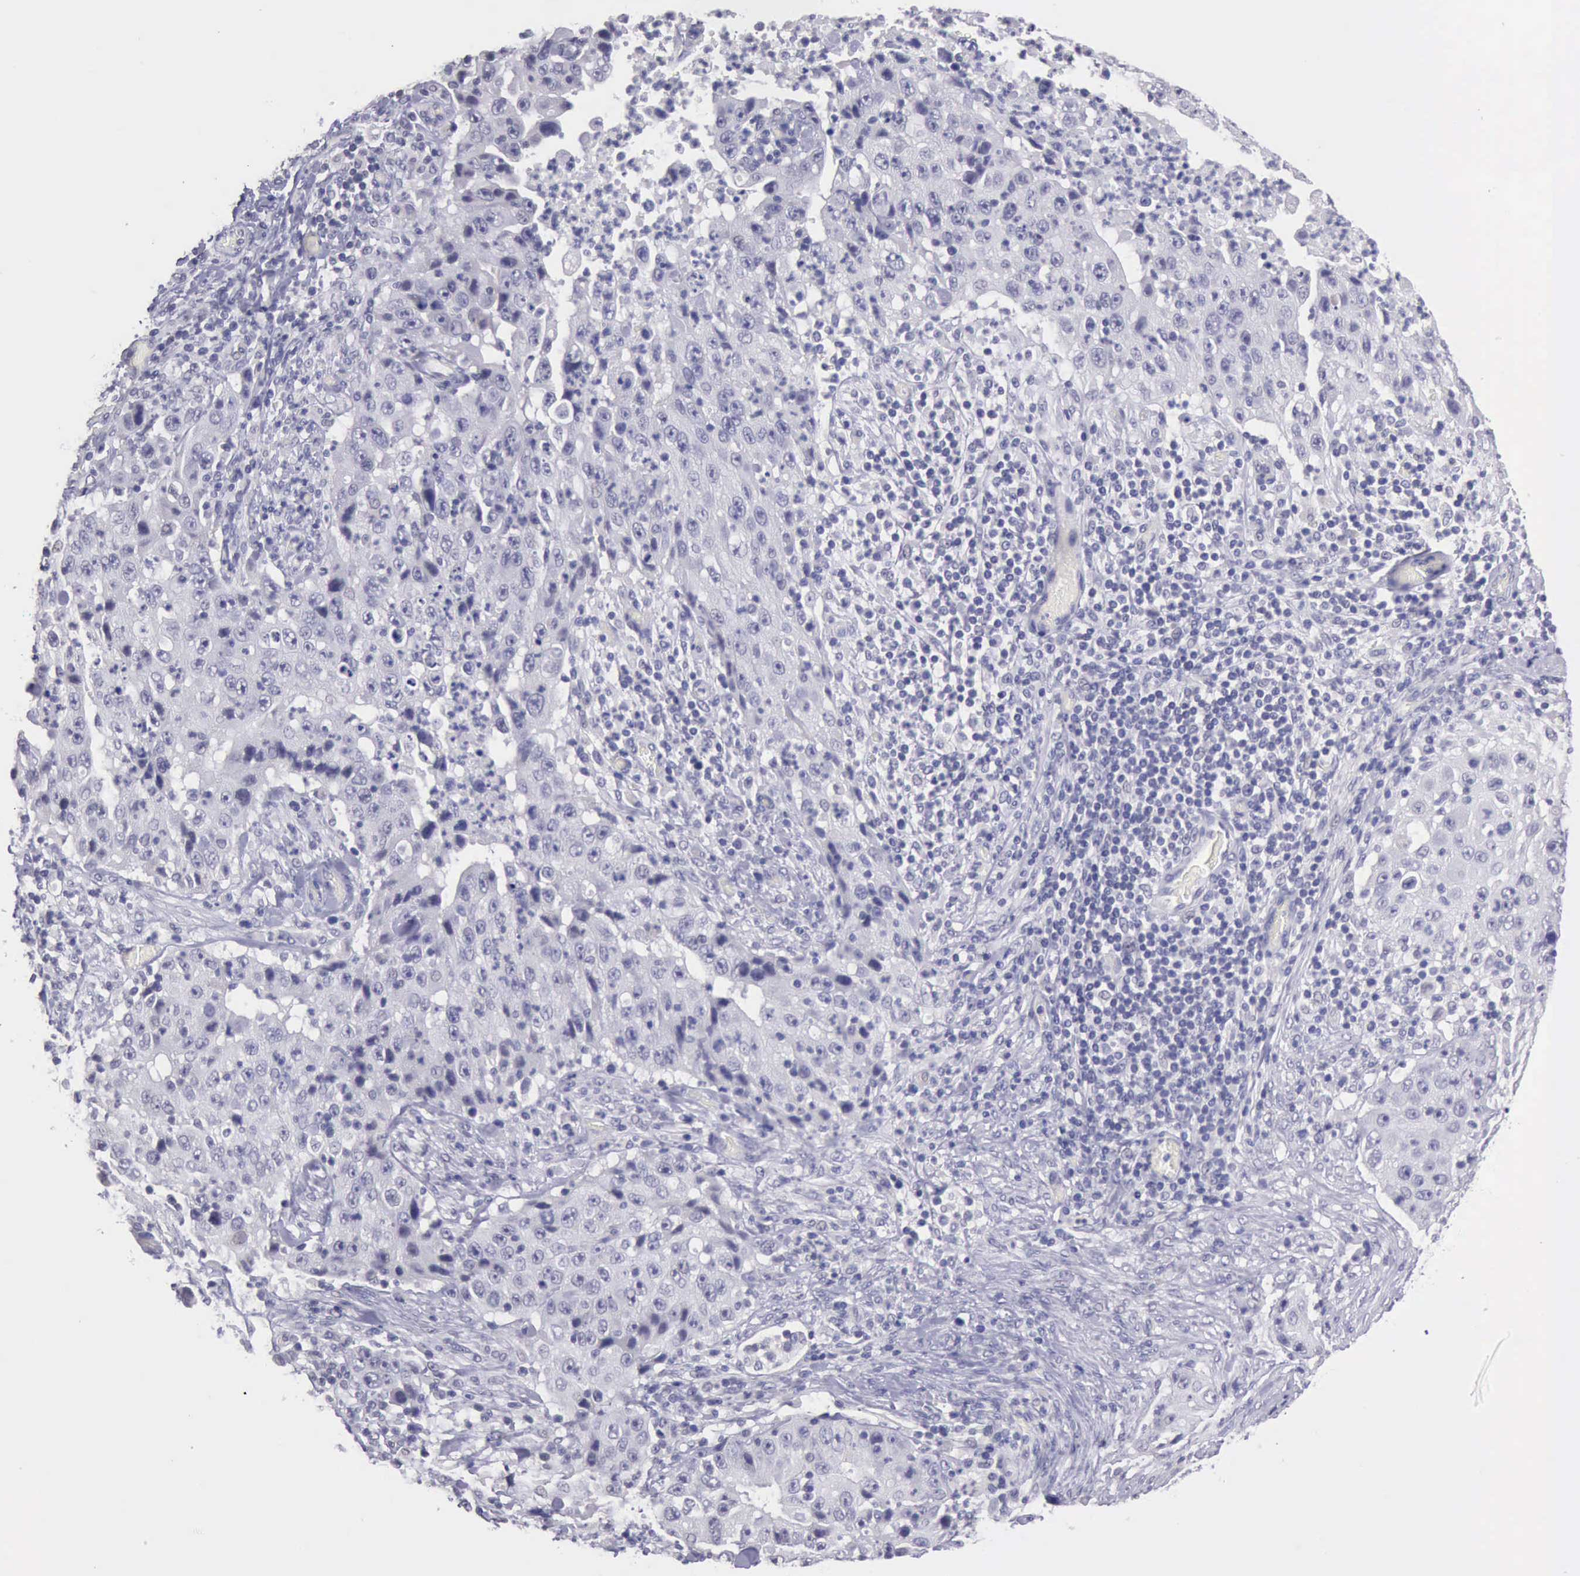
{"staining": {"intensity": "negative", "quantity": "none", "location": "none"}, "tissue": "lung cancer", "cell_type": "Tumor cells", "image_type": "cancer", "snomed": [{"axis": "morphology", "description": "Squamous cell carcinoma, NOS"}, {"axis": "topography", "description": "Lung"}], "caption": "Lung cancer (squamous cell carcinoma) stained for a protein using immunohistochemistry (IHC) displays no expression tumor cells.", "gene": "KCND1", "patient": {"sex": "male", "age": 64}}